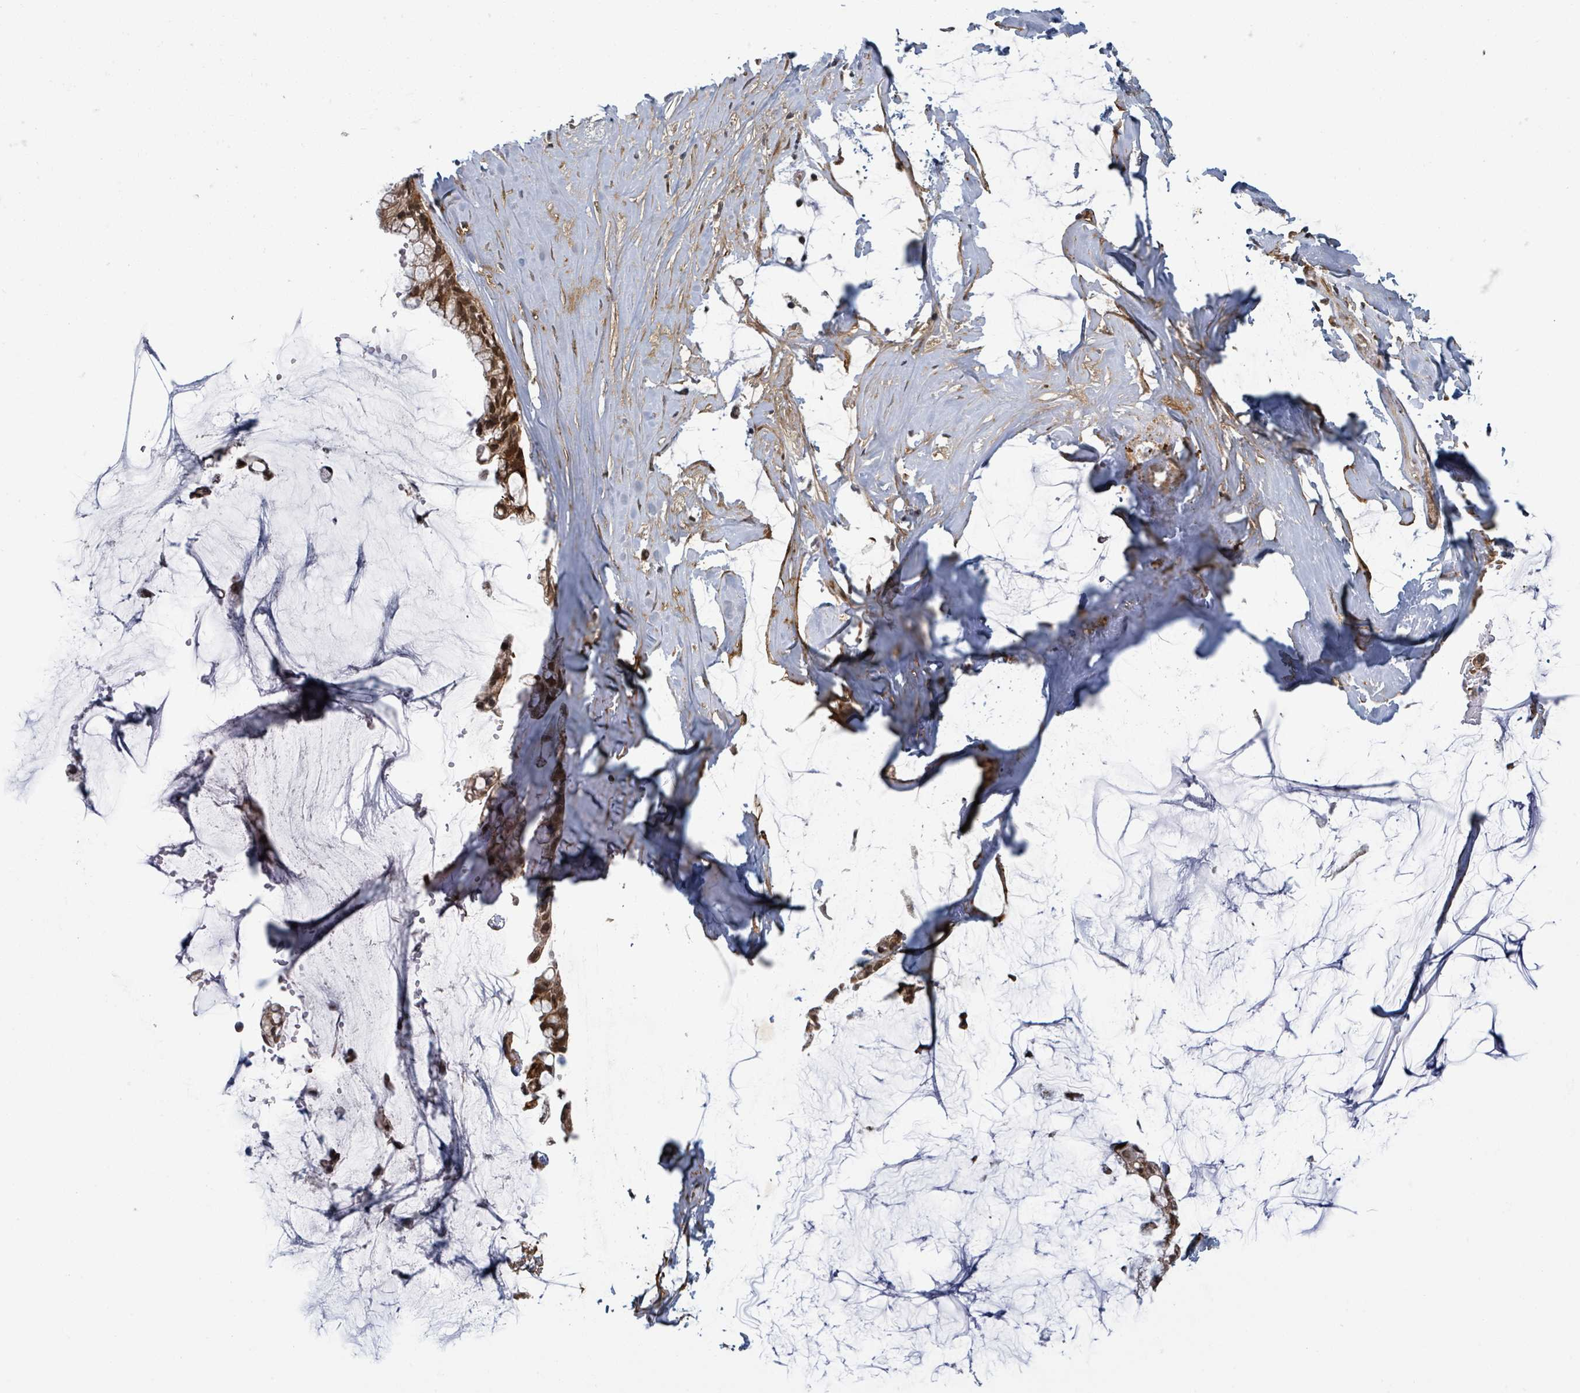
{"staining": {"intensity": "moderate", "quantity": ">75%", "location": "cytoplasmic/membranous,nuclear"}, "tissue": "ovarian cancer", "cell_type": "Tumor cells", "image_type": "cancer", "snomed": [{"axis": "morphology", "description": "Cystadenocarcinoma, mucinous, NOS"}, {"axis": "topography", "description": "Ovary"}], "caption": "Moderate cytoplasmic/membranous and nuclear protein positivity is seen in about >75% of tumor cells in ovarian cancer (mucinous cystadenocarcinoma). The staining was performed using DAB, with brown indicating positive protein expression. Nuclei are stained blue with hematoxylin.", "gene": "GTF3C1", "patient": {"sex": "female", "age": 39}}